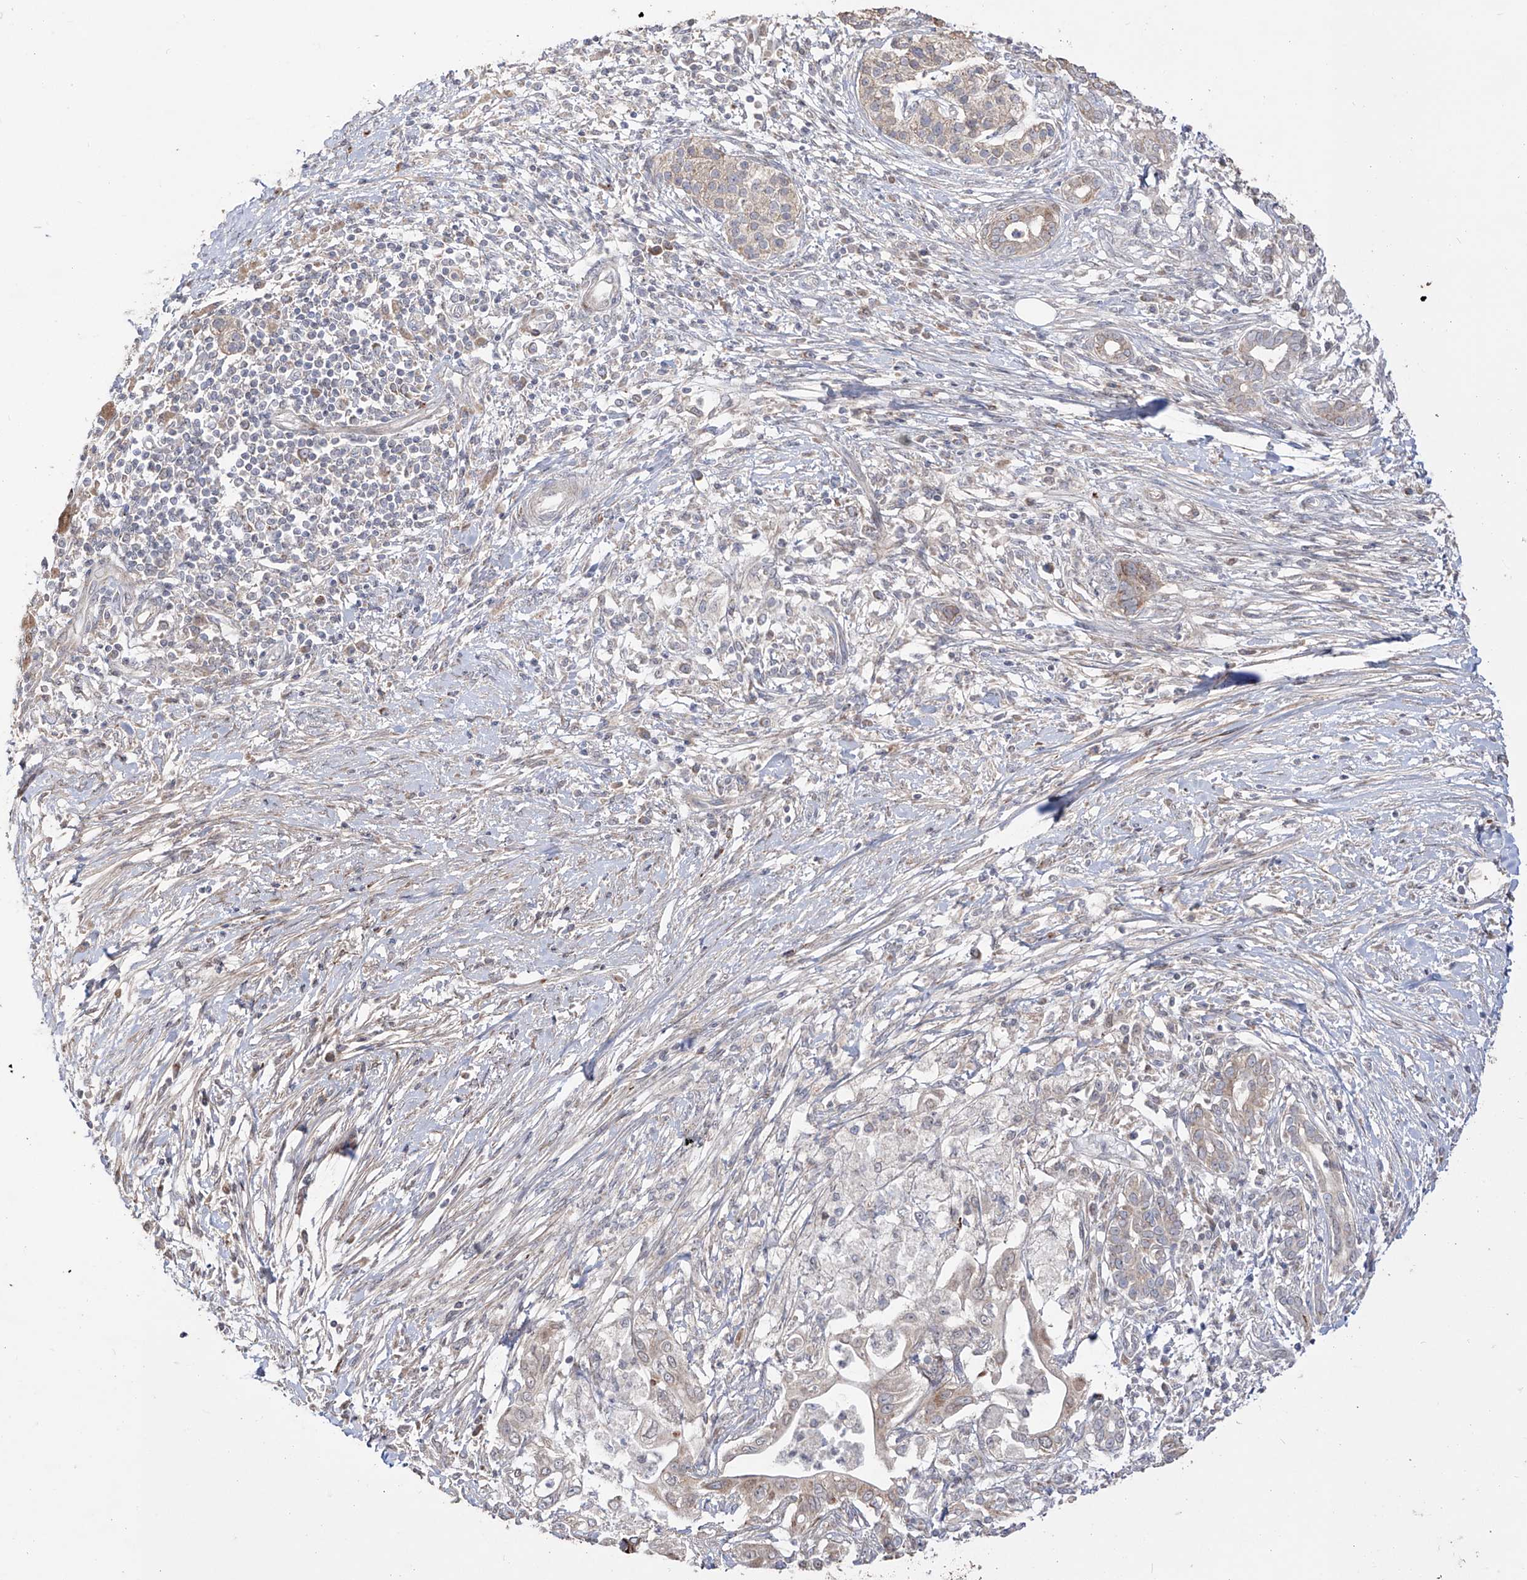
{"staining": {"intensity": "weak", "quantity": "25%-75%", "location": "cytoplasmic/membranous"}, "tissue": "pancreatic cancer", "cell_type": "Tumor cells", "image_type": "cancer", "snomed": [{"axis": "morphology", "description": "Adenocarcinoma, NOS"}, {"axis": "topography", "description": "Pancreas"}], "caption": "High-magnification brightfield microscopy of adenocarcinoma (pancreatic) stained with DAB (3,3'-diaminobenzidine) (brown) and counterstained with hematoxylin (blue). tumor cells exhibit weak cytoplasmic/membranous positivity is appreciated in about25%-75% of cells.", "gene": "YKT6", "patient": {"sex": "male", "age": 58}}